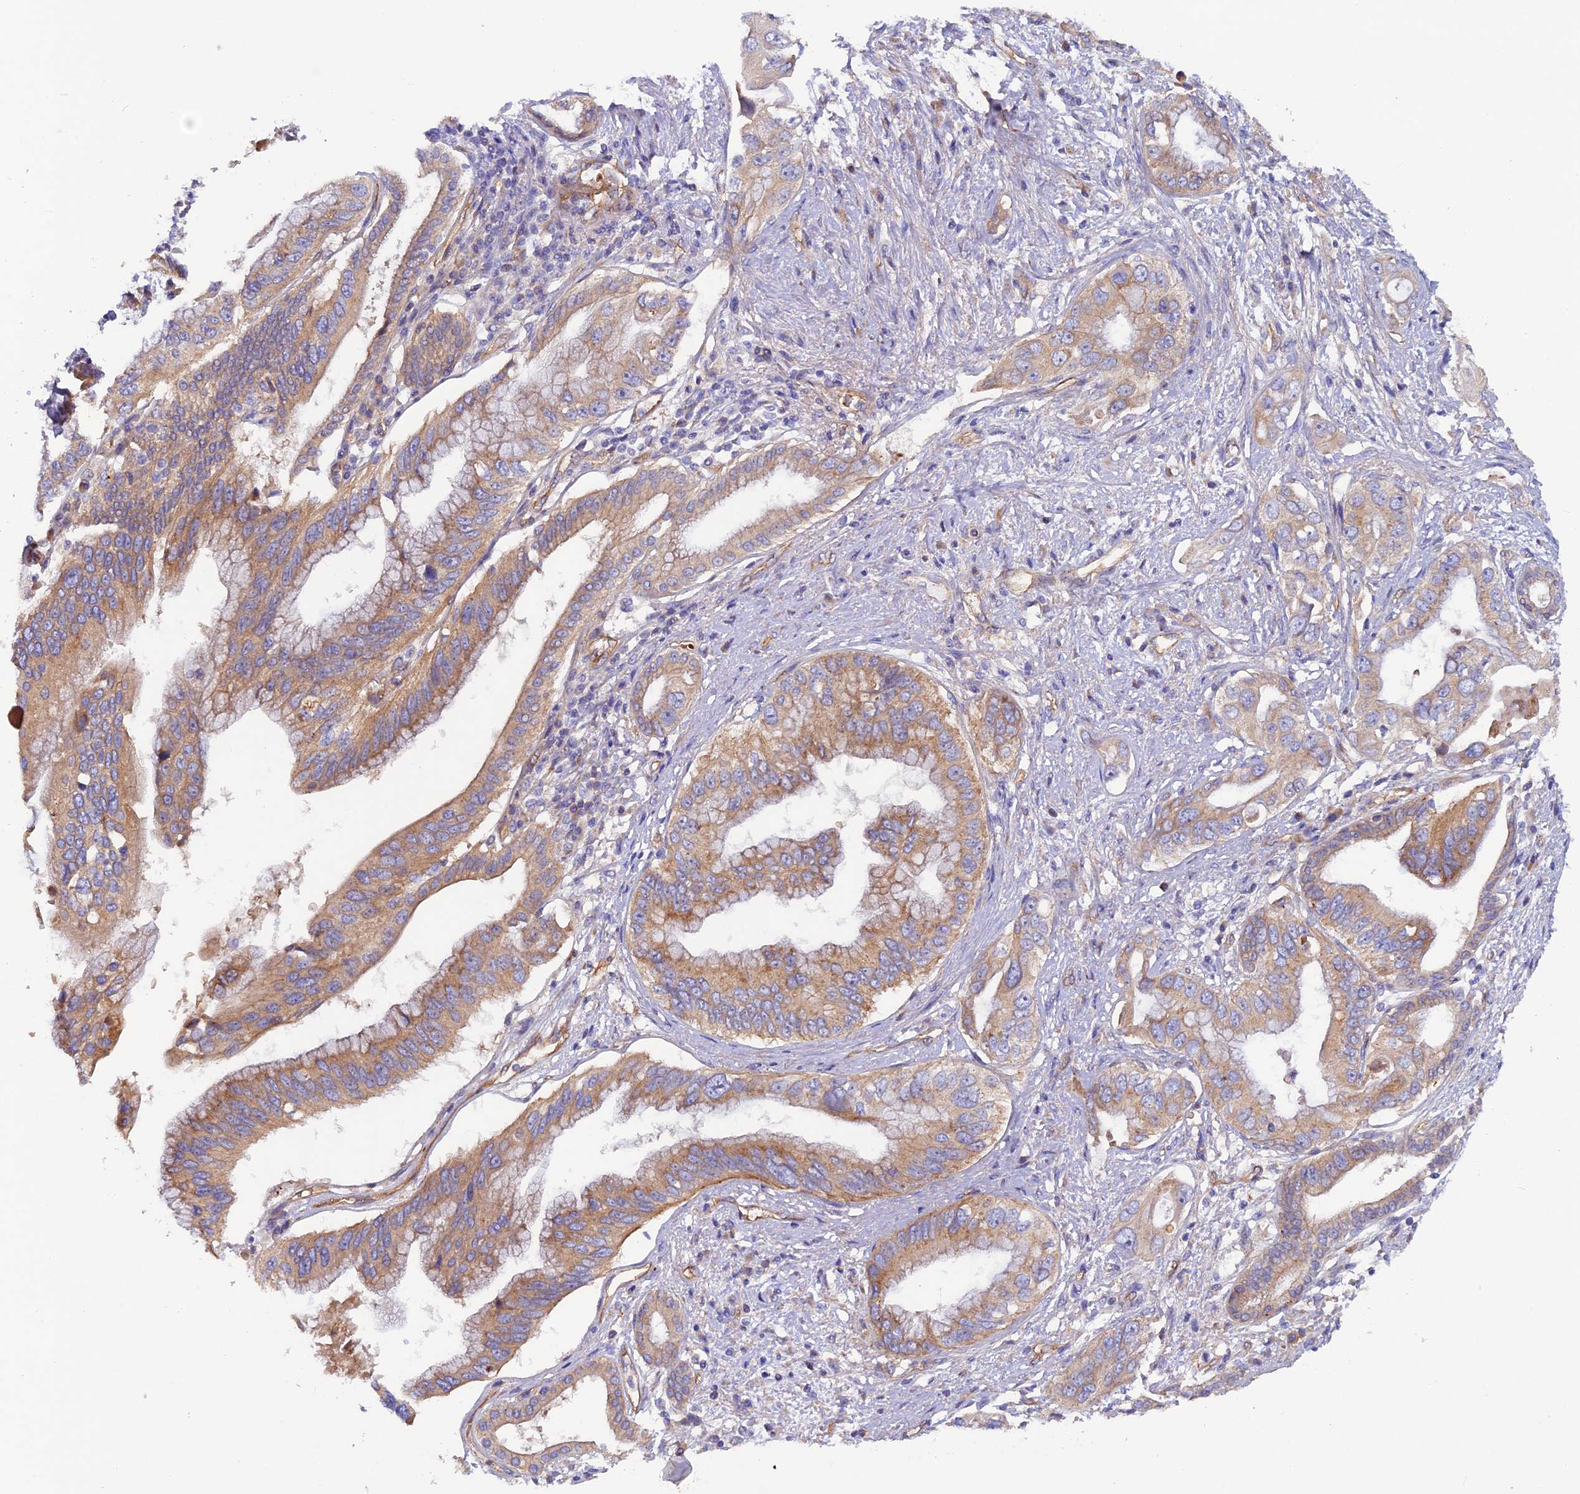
{"staining": {"intensity": "moderate", "quantity": "25%-75%", "location": "cytoplasmic/membranous"}, "tissue": "pancreatic cancer", "cell_type": "Tumor cells", "image_type": "cancer", "snomed": [{"axis": "morphology", "description": "Inflammation, NOS"}, {"axis": "morphology", "description": "Adenocarcinoma, NOS"}, {"axis": "topography", "description": "Pancreas"}], "caption": "DAB immunohistochemical staining of adenocarcinoma (pancreatic) displays moderate cytoplasmic/membranous protein staining in approximately 25%-75% of tumor cells.", "gene": "DUS3L", "patient": {"sex": "female", "age": 56}}